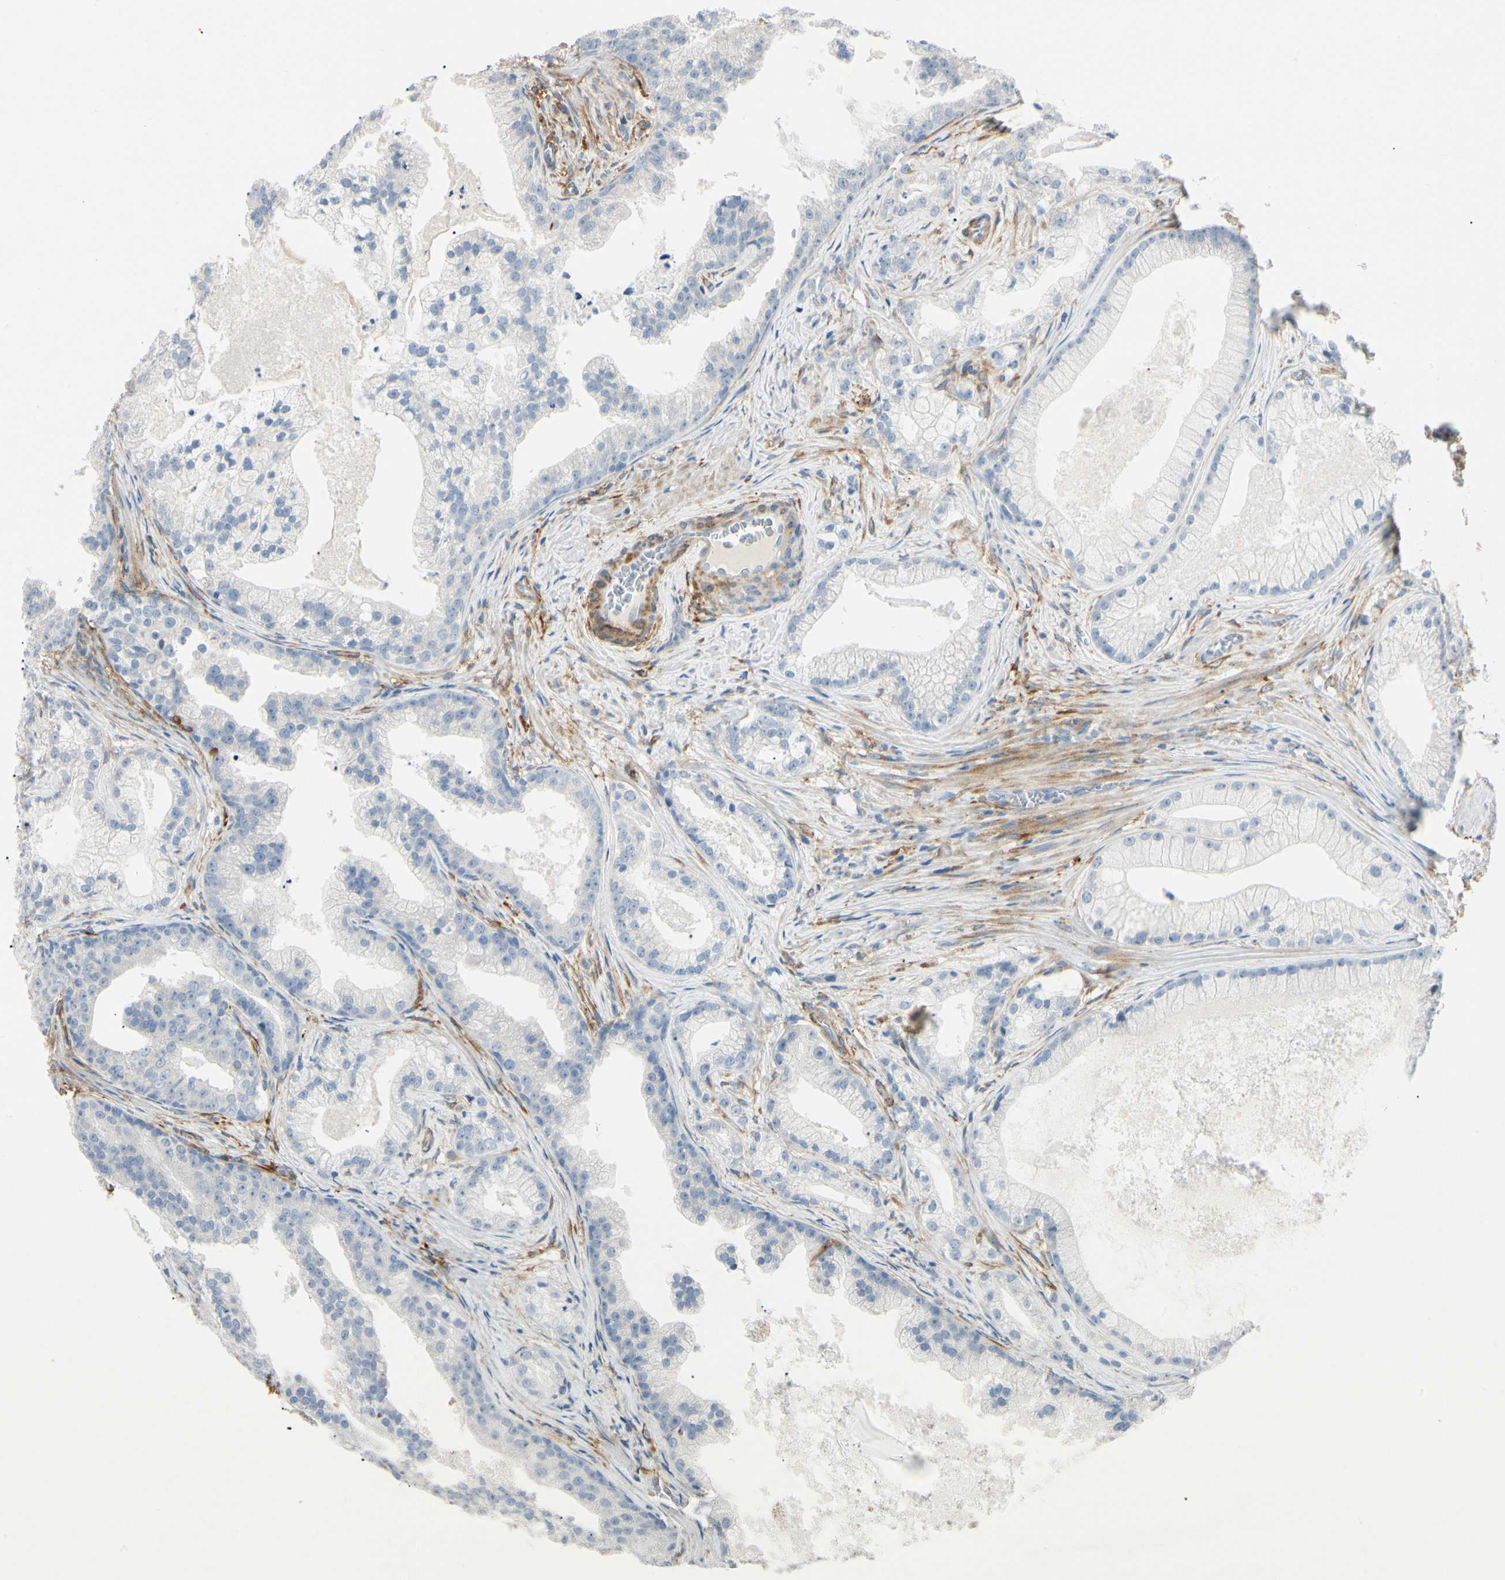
{"staining": {"intensity": "negative", "quantity": "none", "location": "none"}, "tissue": "prostate cancer", "cell_type": "Tumor cells", "image_type": "cancer", "snomed": [{"axis": "morphology", "description": "Adenocarcinoma, Low grade"}, {"axis": "topography", "description": "Prostate"}], "caption": "Immunohistochemistry (IHC) photomicrograph of human prostate cancer (low-grade adenocarcinoma) stained for a protein (brown), which demonstrates no positivity in tumor cells. (Stains: DAB (3,3'-diaminobenzidine) immunohistochemistry (IHC) with hematoxylin counter stain, Microscopy: brightfield microscopy at high magnification).", "gene": "AMPH", "patient": {"sex": "male", "age": 59}}